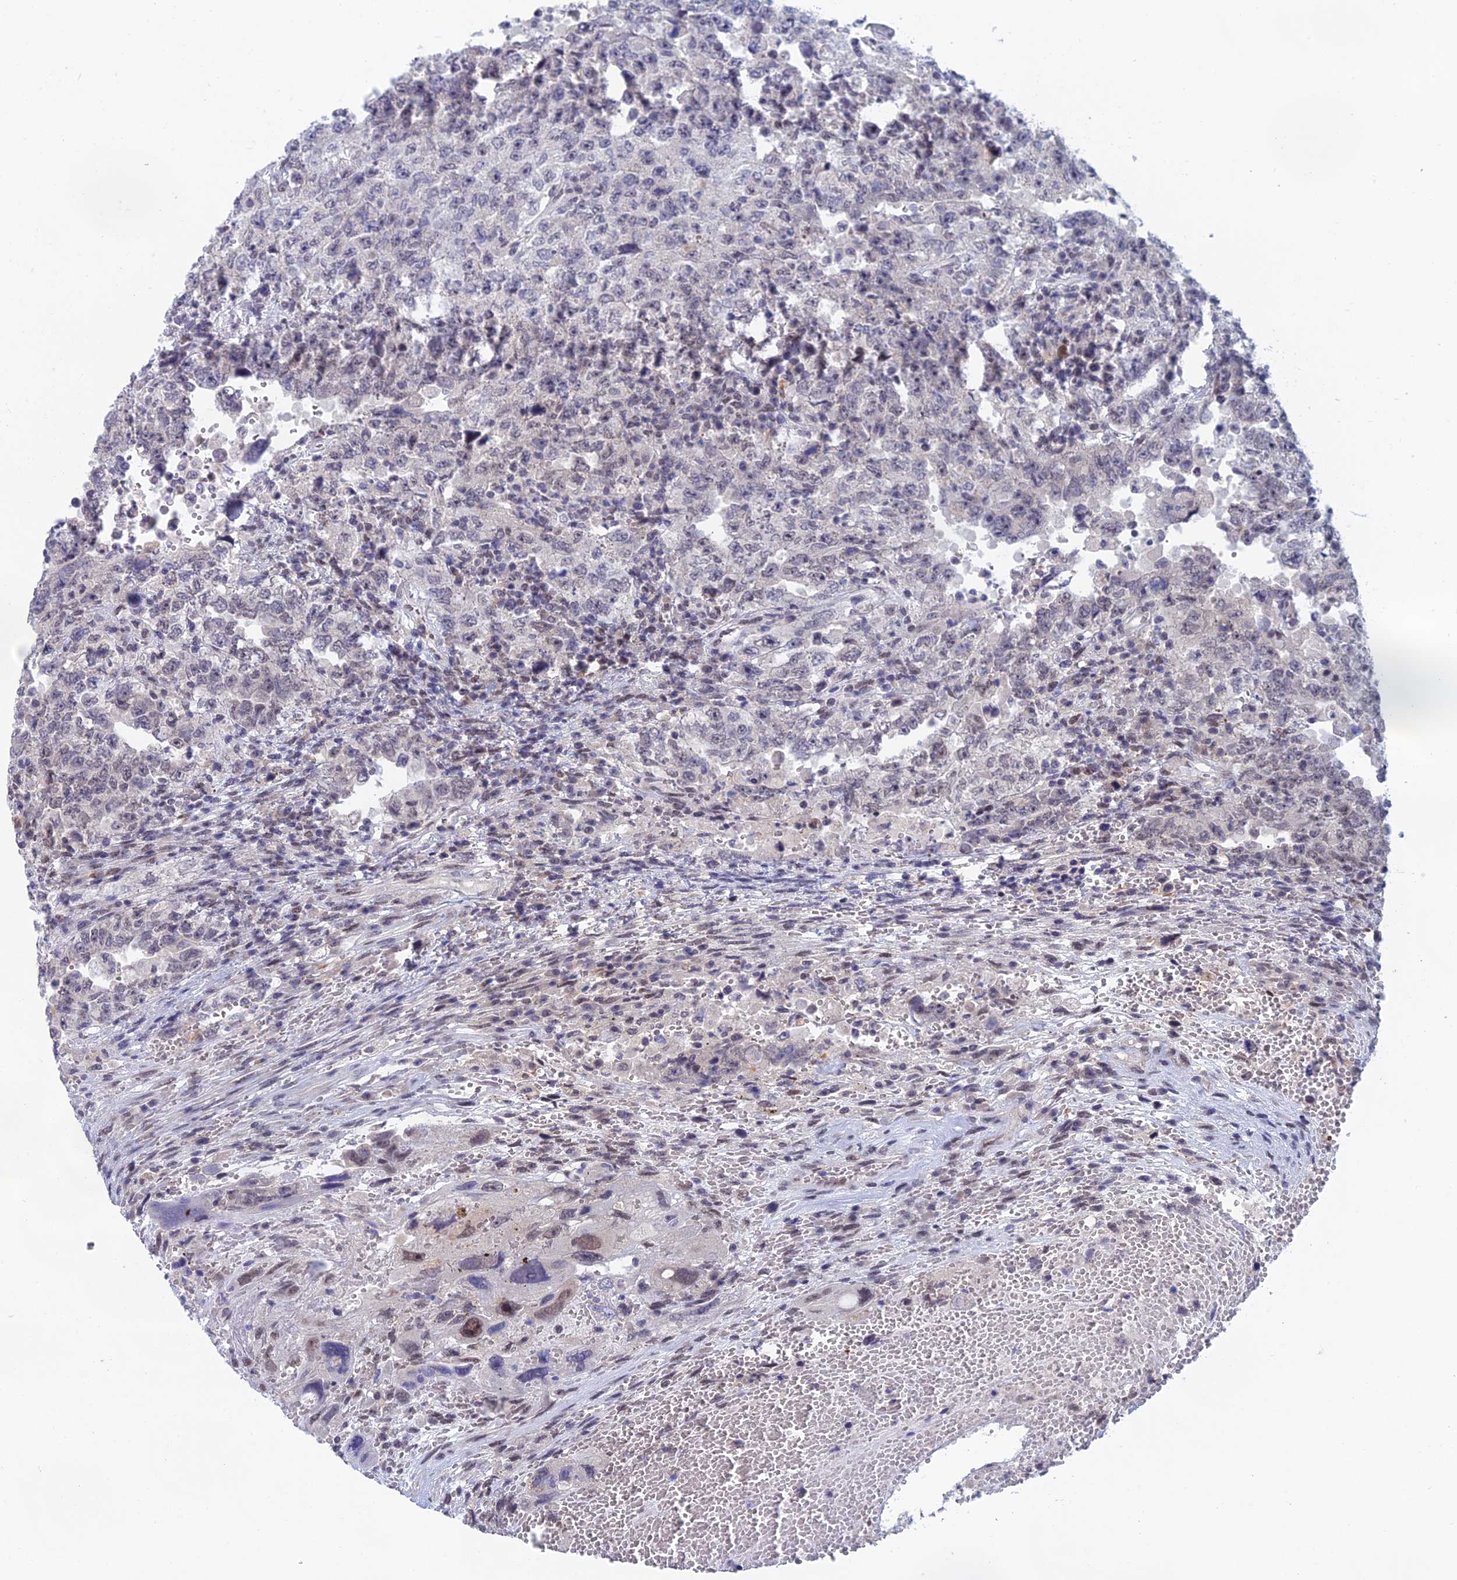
{"staining": {"intensity": "weak", "quantity": "<25%", "location": "nuclear"}, "tissue": "testis cancer", "cell_type": "Tumor cells", "image_type": "cancer", "snomed": [{"axis": "morphology", "description": "Carcinoma, Embryonal, NOS"}, {"axis": "topography", "description": "Testis"}], "caption": "The histopathology image demonstrates no staining of tumor cells in testis cancer.", "gene": "NABP2", "patient": {"sex": "male", "age": 26}}